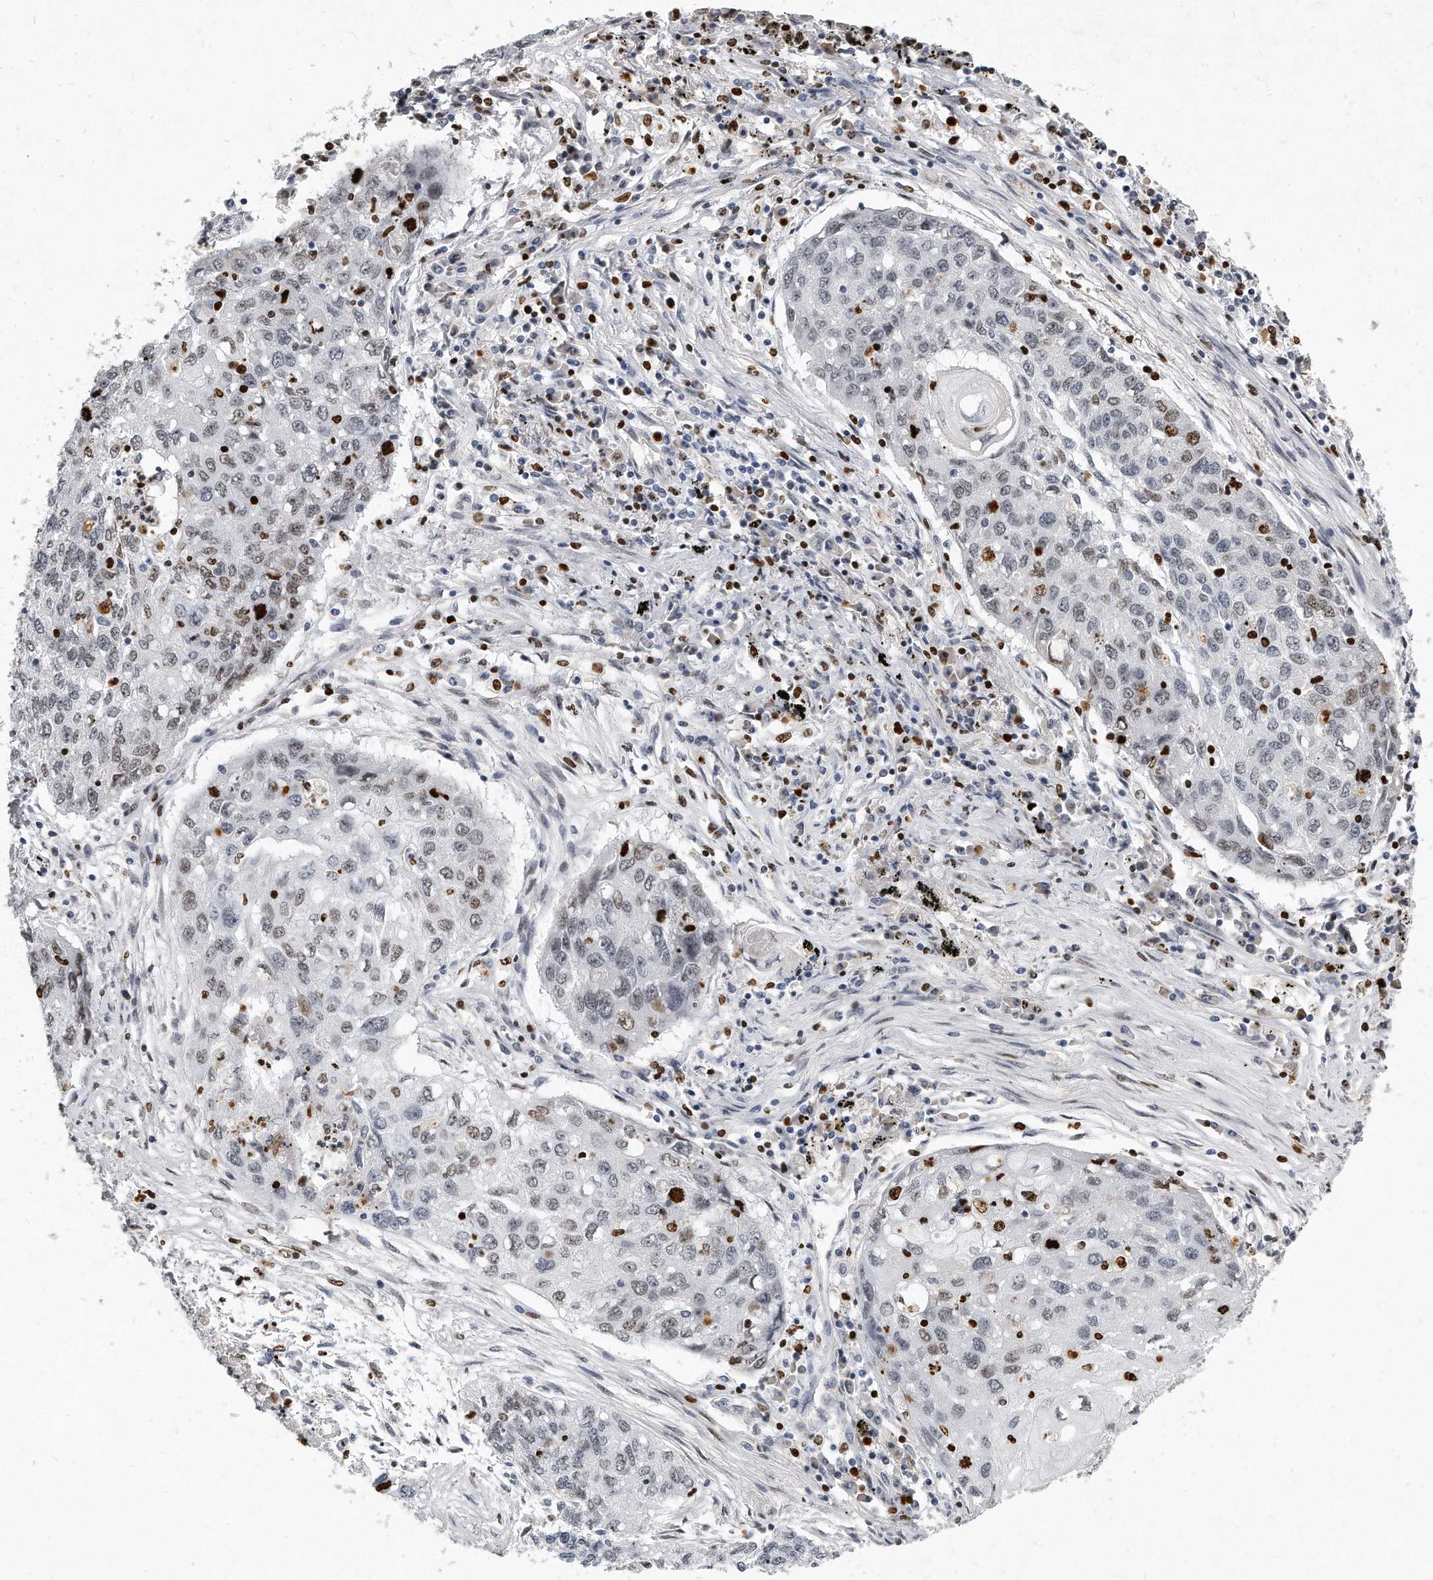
{"staining": {"intensity": "moderate", "quantity": "<25%", "location": "nuclear"}, "tissue": "lung cancer", "cell_type": "Tumor cells", "image_type": "cancer", "snomed": [{"axis": "morphology", "description": "Squamous cell carcinoma, NOS"}, {"axis": "topography", "description": "Lung"}], "caption": "An immunohistochemistry image of tumor tissue is shown. Protein staining in brown highlights moderate nuclear positivity in squamous cell carcinoma (lung) within tumor cells.", "gene": "CTBP2", "patient": {"sex": "female", "age": 63}}